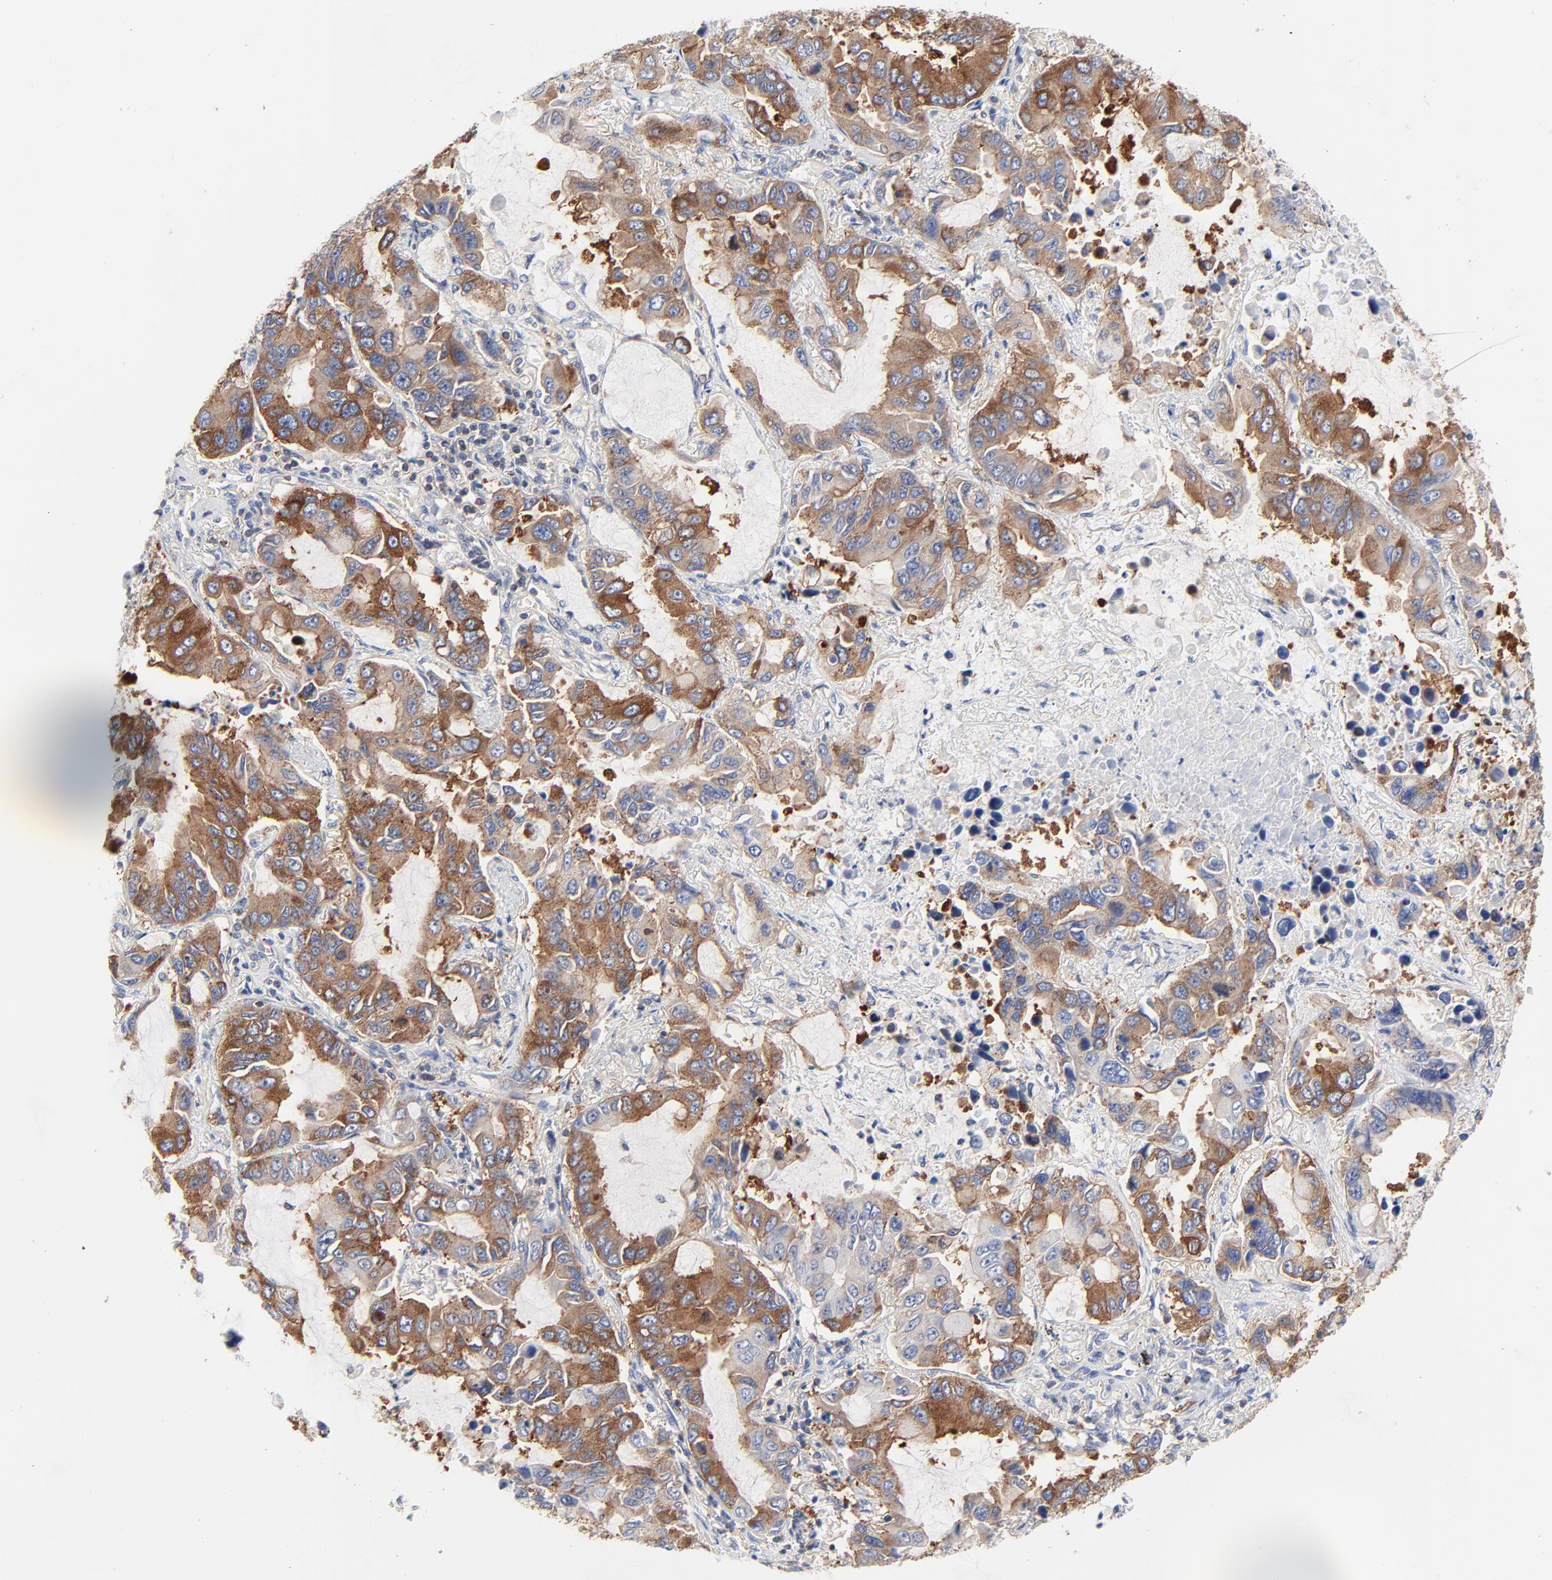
{"staining": {"intensity": "strong", "quantity": ">75%", "location": "cytoplasmic/membranous"}, "tissue": "lung cancer", "cell_type": "Tumor cells", "image_type": "cancer", "snomed": [{"axis": "morphology", "description": "Adenocarcinoma, NOS"}, {"axis": "topography", "description": "Lung"}], "caption": "High-magnification brightfield microscopy of lung cancer stained with DAB (brown) and counterstained with hematoxylin (blue). tumor cells exhibit strong cytoplasmic/membranous expression is present in approximately>75% of cells.", "gene": "CD2AP", "patient": {"sex": "male", "age": 64}}